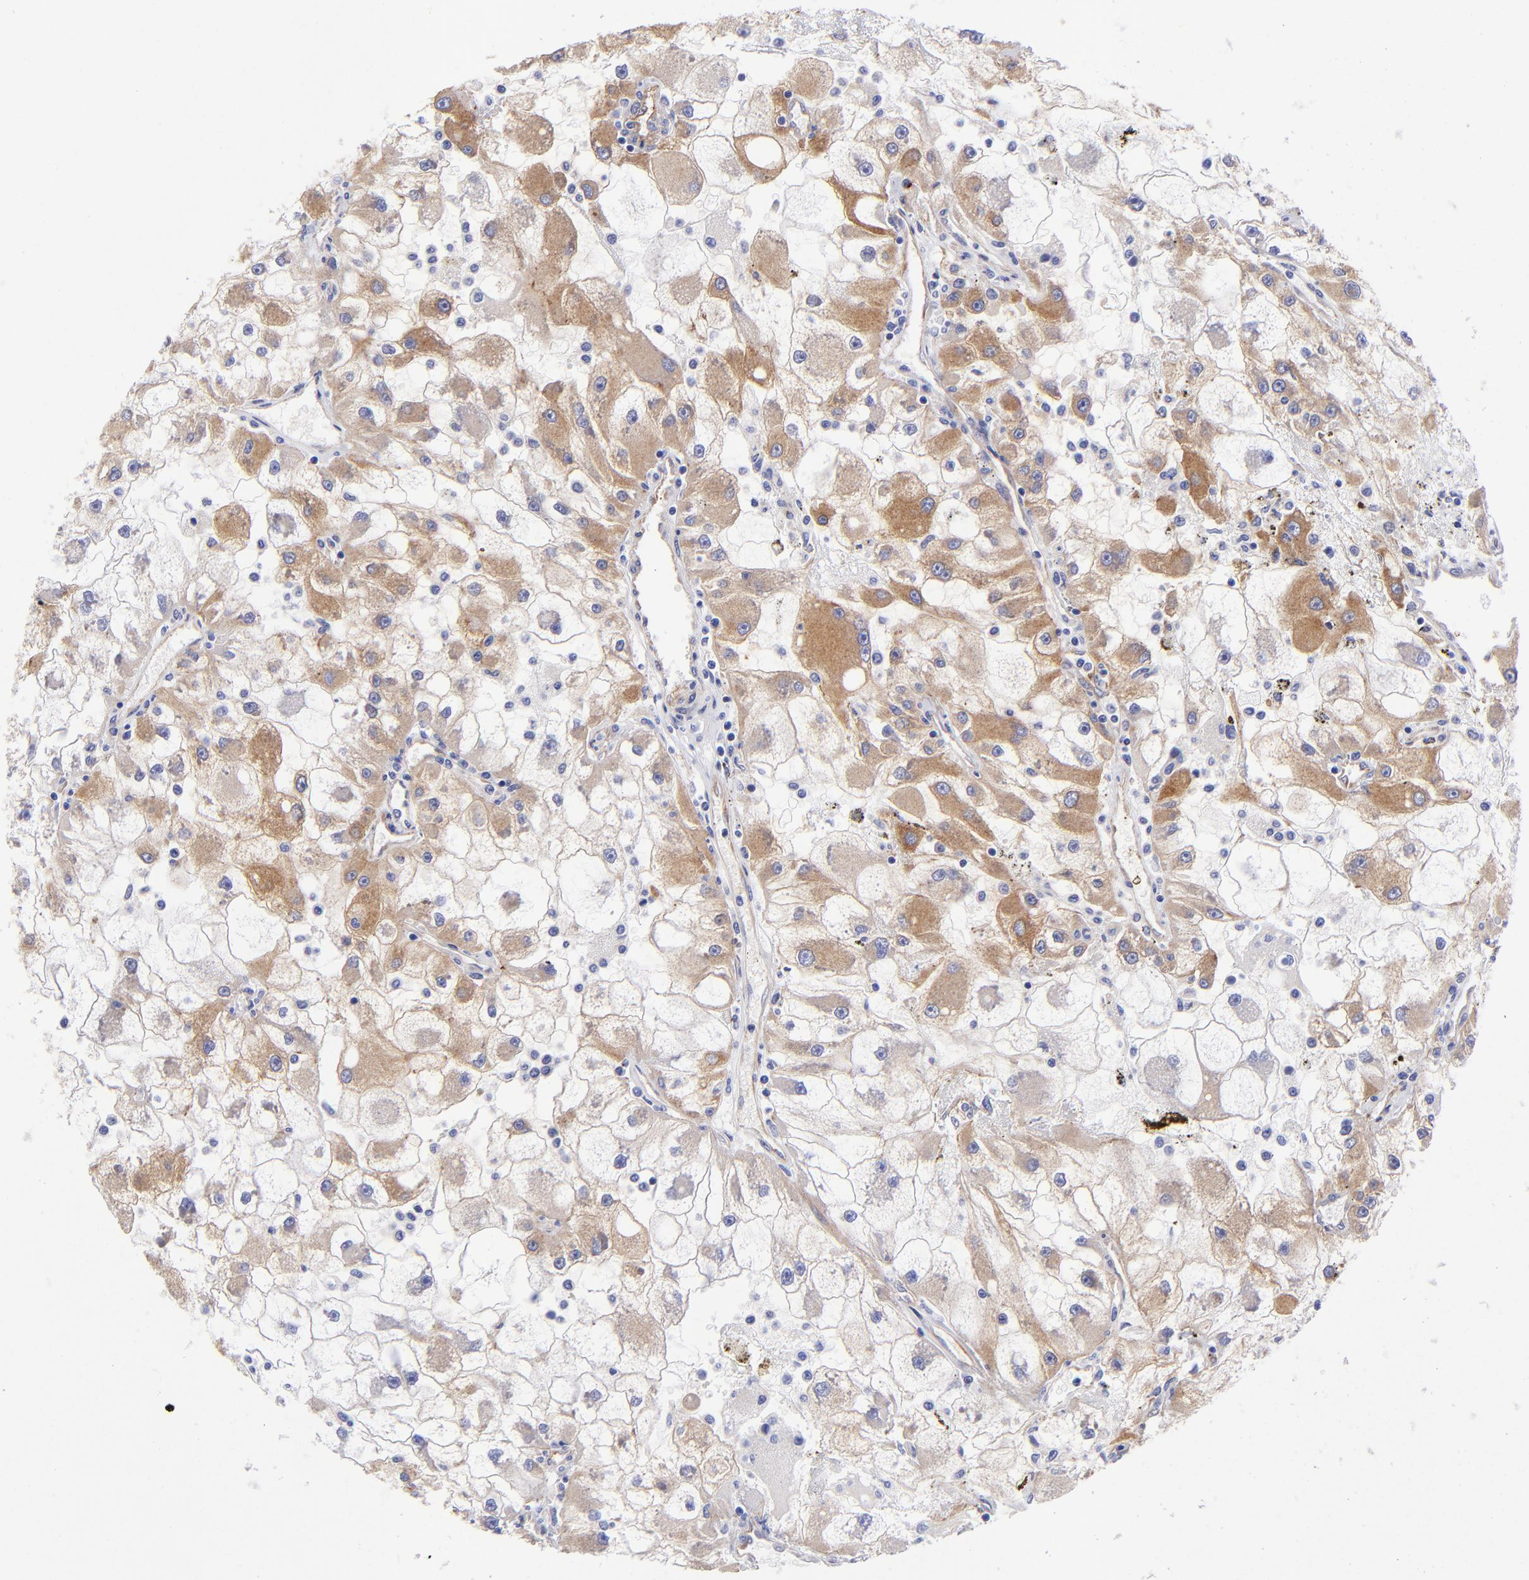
{"staining": {"intensity": "moderate", "quantity": "25%-75%", "location": "cytoplasmic/membranous"}, "tissue": "renal cancer", "cell_type": "Tumor cells", "image_type": "cancer", "snomed": [{"axis": "morphology", "description": "Adenocarcinoma, NOS"}, {"axis": "topography", "description": "Kidney"}], "caption": "Renal cancer (adenocarcinoma) tissue demonstrates moderate cytoplasmic/membranous positivity in approximately 25%-75% of tumor cells The protein of interest is shown in brown color, while the nuclei are stained blue.", "gene": "PPFIBP1", "patient": {"sex": "female", "age": 73}}